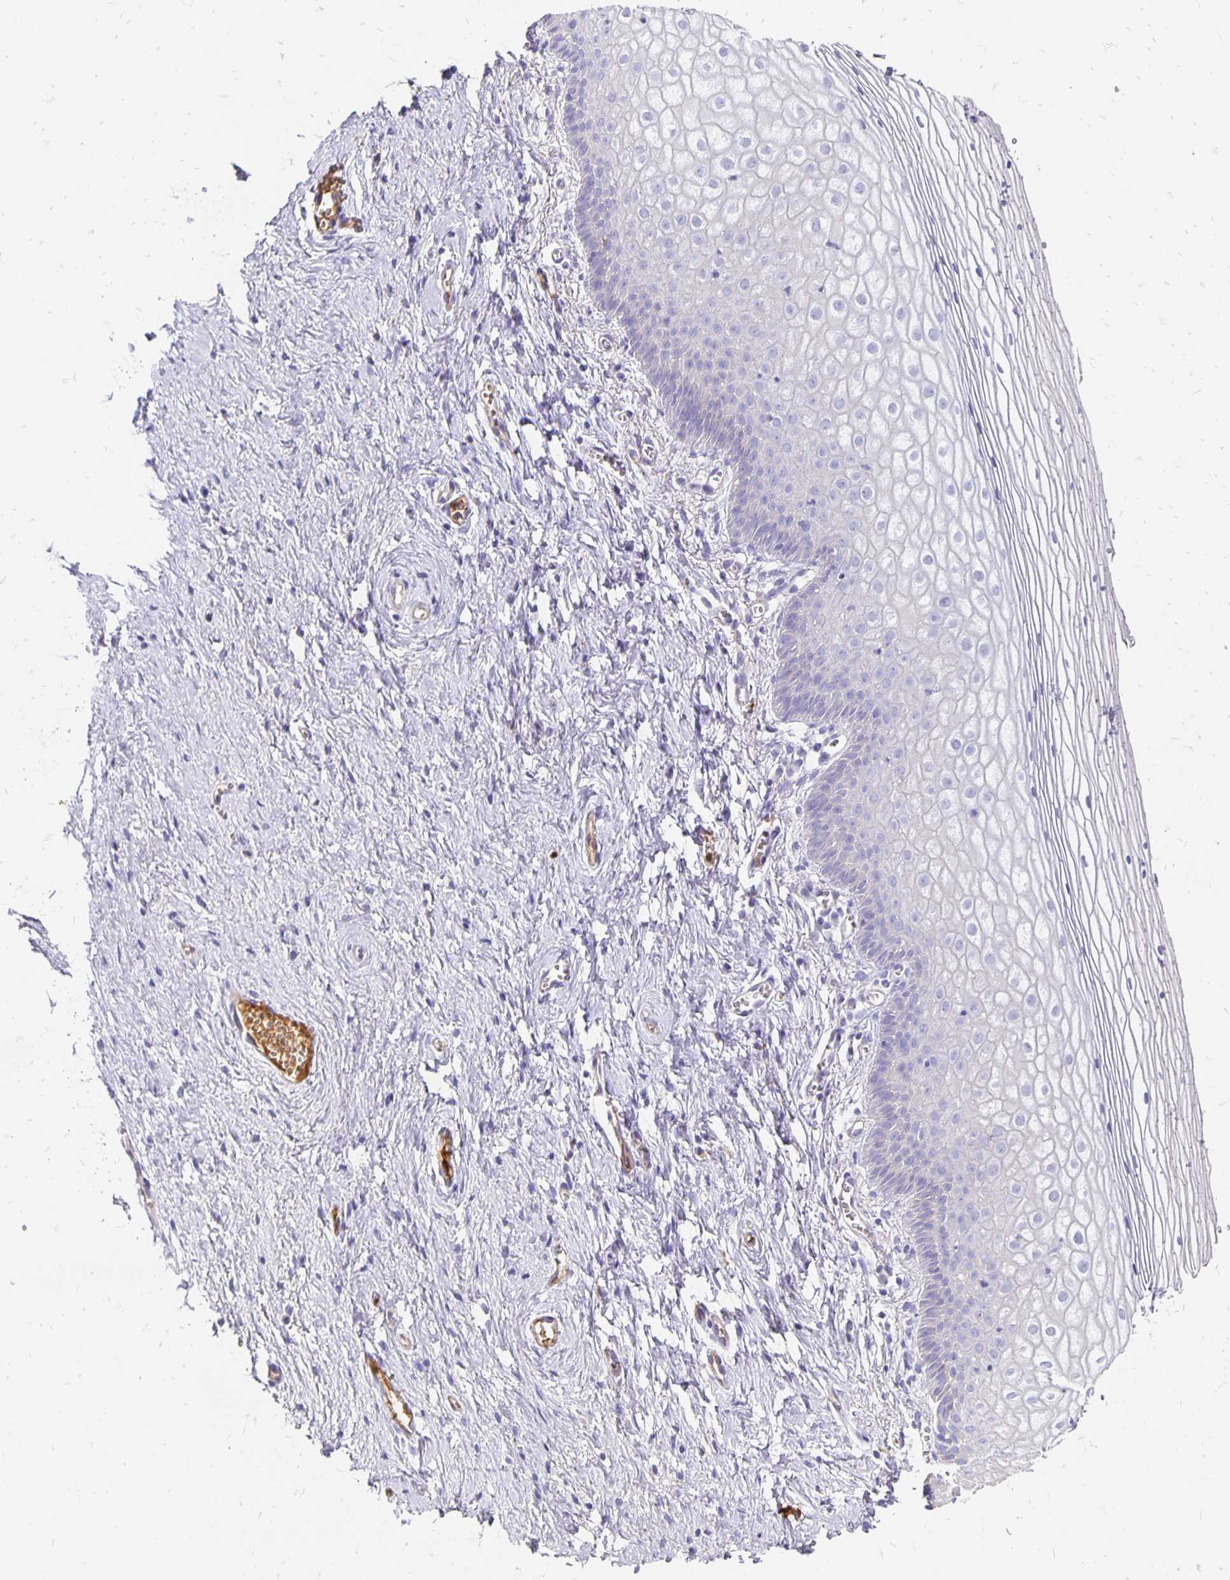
{"staining": {"intensity": "weak", "quantity": "<25%", "location": "cytoplasmic/membranous"}, "tissue": "vagina", "cell_type": "Squamous epithelial cells", "image_type": "normal", "snomed": [{"axis": "morphology", "description": "Normal tissue, NOS"}, {"axis": "topography", "description": "Vagina"}], "caption": "This is an immunohistochemistry (IHC) histopathology image of unremarkable human vagina. There is no expression in squamous epithelial cells.", "gene": "APOB", "patient": {"sex": "female", "age": 56}}